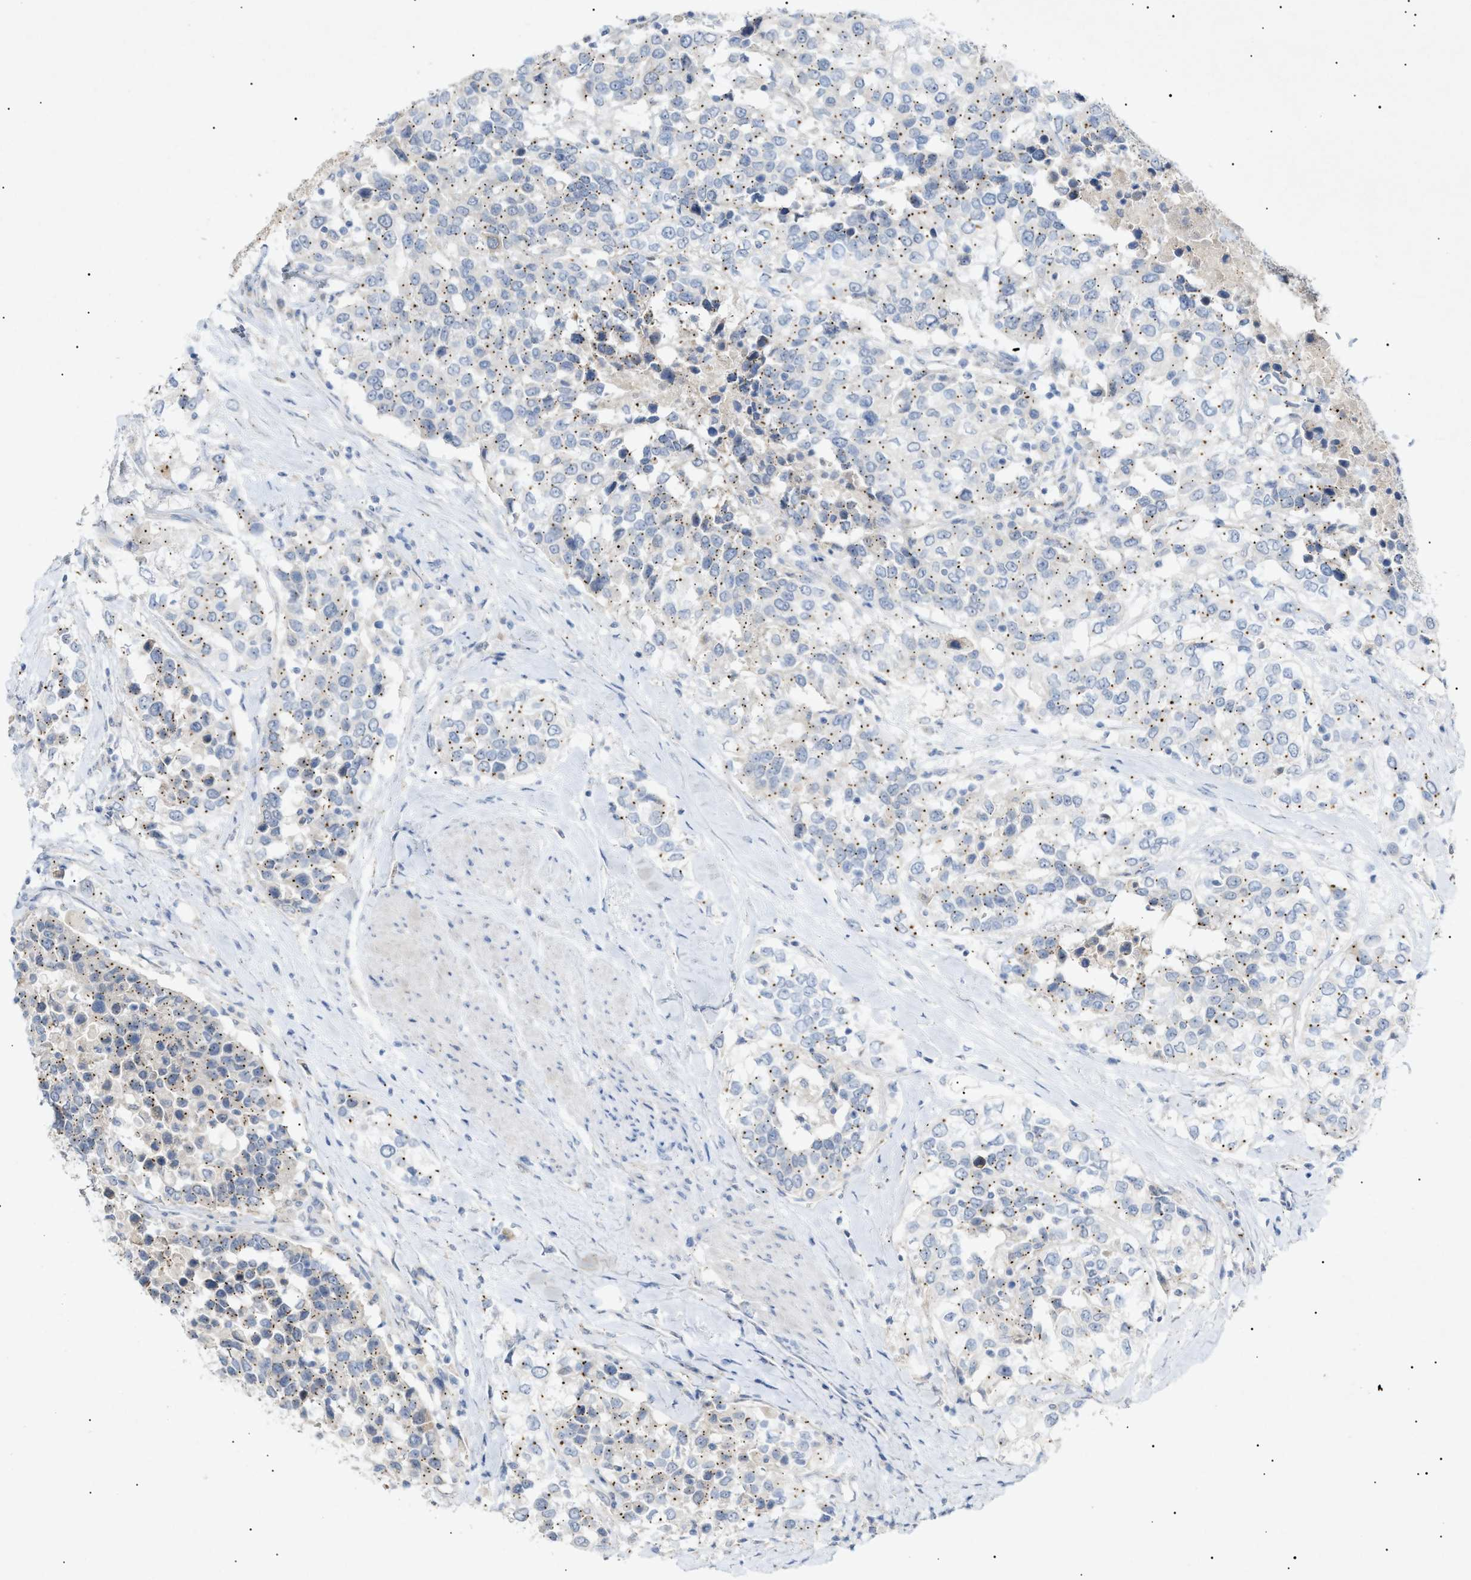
{"staining": {"intensity": "moderate", "quantity": "25%-75%", "location": "cytoplasmic/membranous"}, "tissue": "urothelial cancer", "cell_type": "Tumor cells", "image_type": "cancer", "snomed": [{"axis": "morphology", "description": "Urothelial carcinoma, High grade"}, {"axis": "topography", "description": "Urinary bladder"}], "caption": "IHC photomicrograph of neoplastic tissue: human urothelial cancer stained using immunohistochemistry shows medium levels of moderate protein expression localized specifically in the cytoplasmic/membranous of tumor cells, appearing as a cytoplasmic/membranous brown color.", "gene": "SLC25A31", "patient": {"sex": "female", "age": 80}}